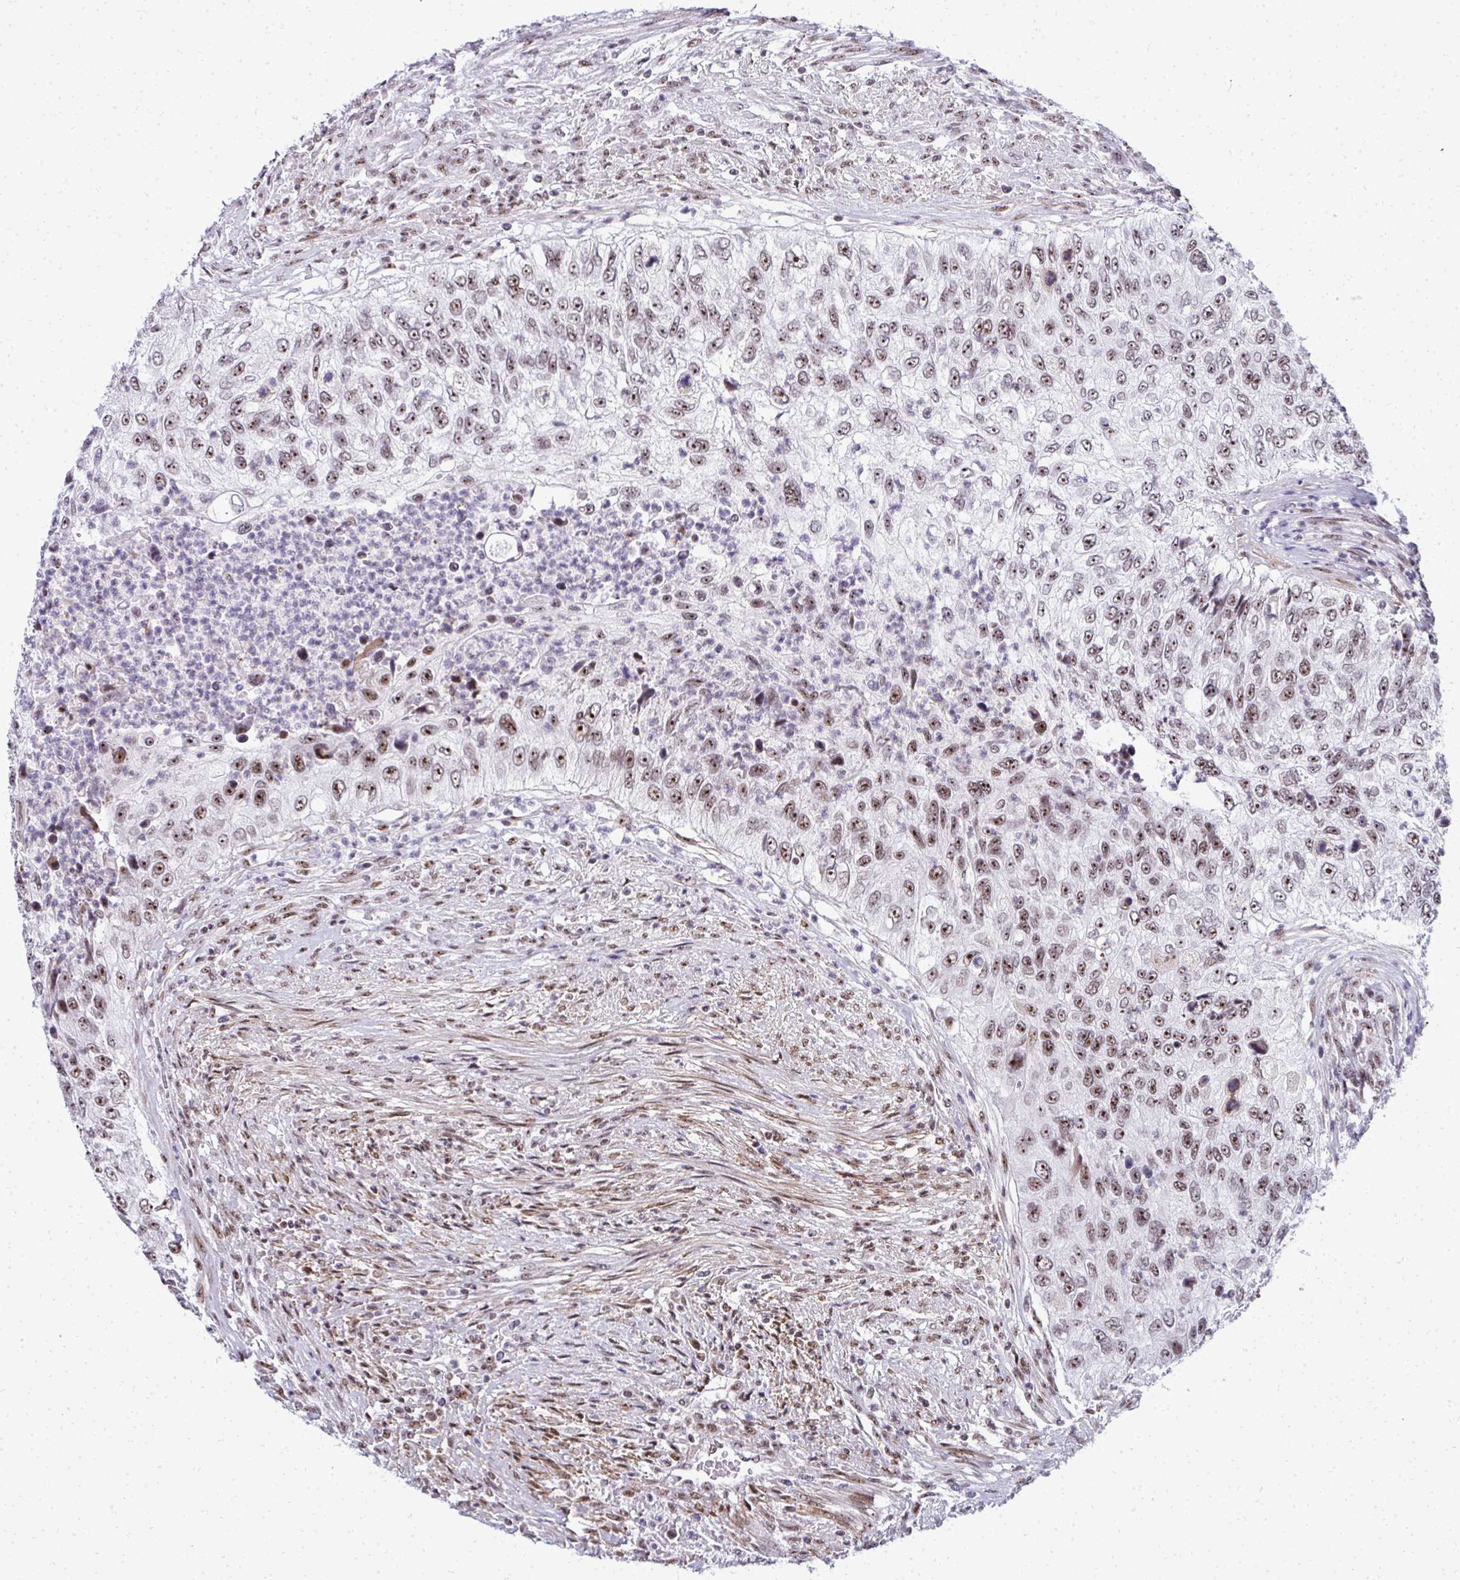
{"staining": {"intensity": "moderate", "quantity": ">75%", "location": "nuclear"}, "tissue": "urothelial cancer", "cell_type": "Tumor cells", "image_type": "cancer", "snomed": [{"axis": "morphology", "description": "Urothelial carcinoma, High grade"}, {"axis": "topography", "description": "Urinary bladder"}], "caption": "Urothelial cancer stained for a protein exhibits moderate nuclear positivity in tumor cells.", "gene": "SIRT7", "patient": {"sex": "female", "age": 60}}